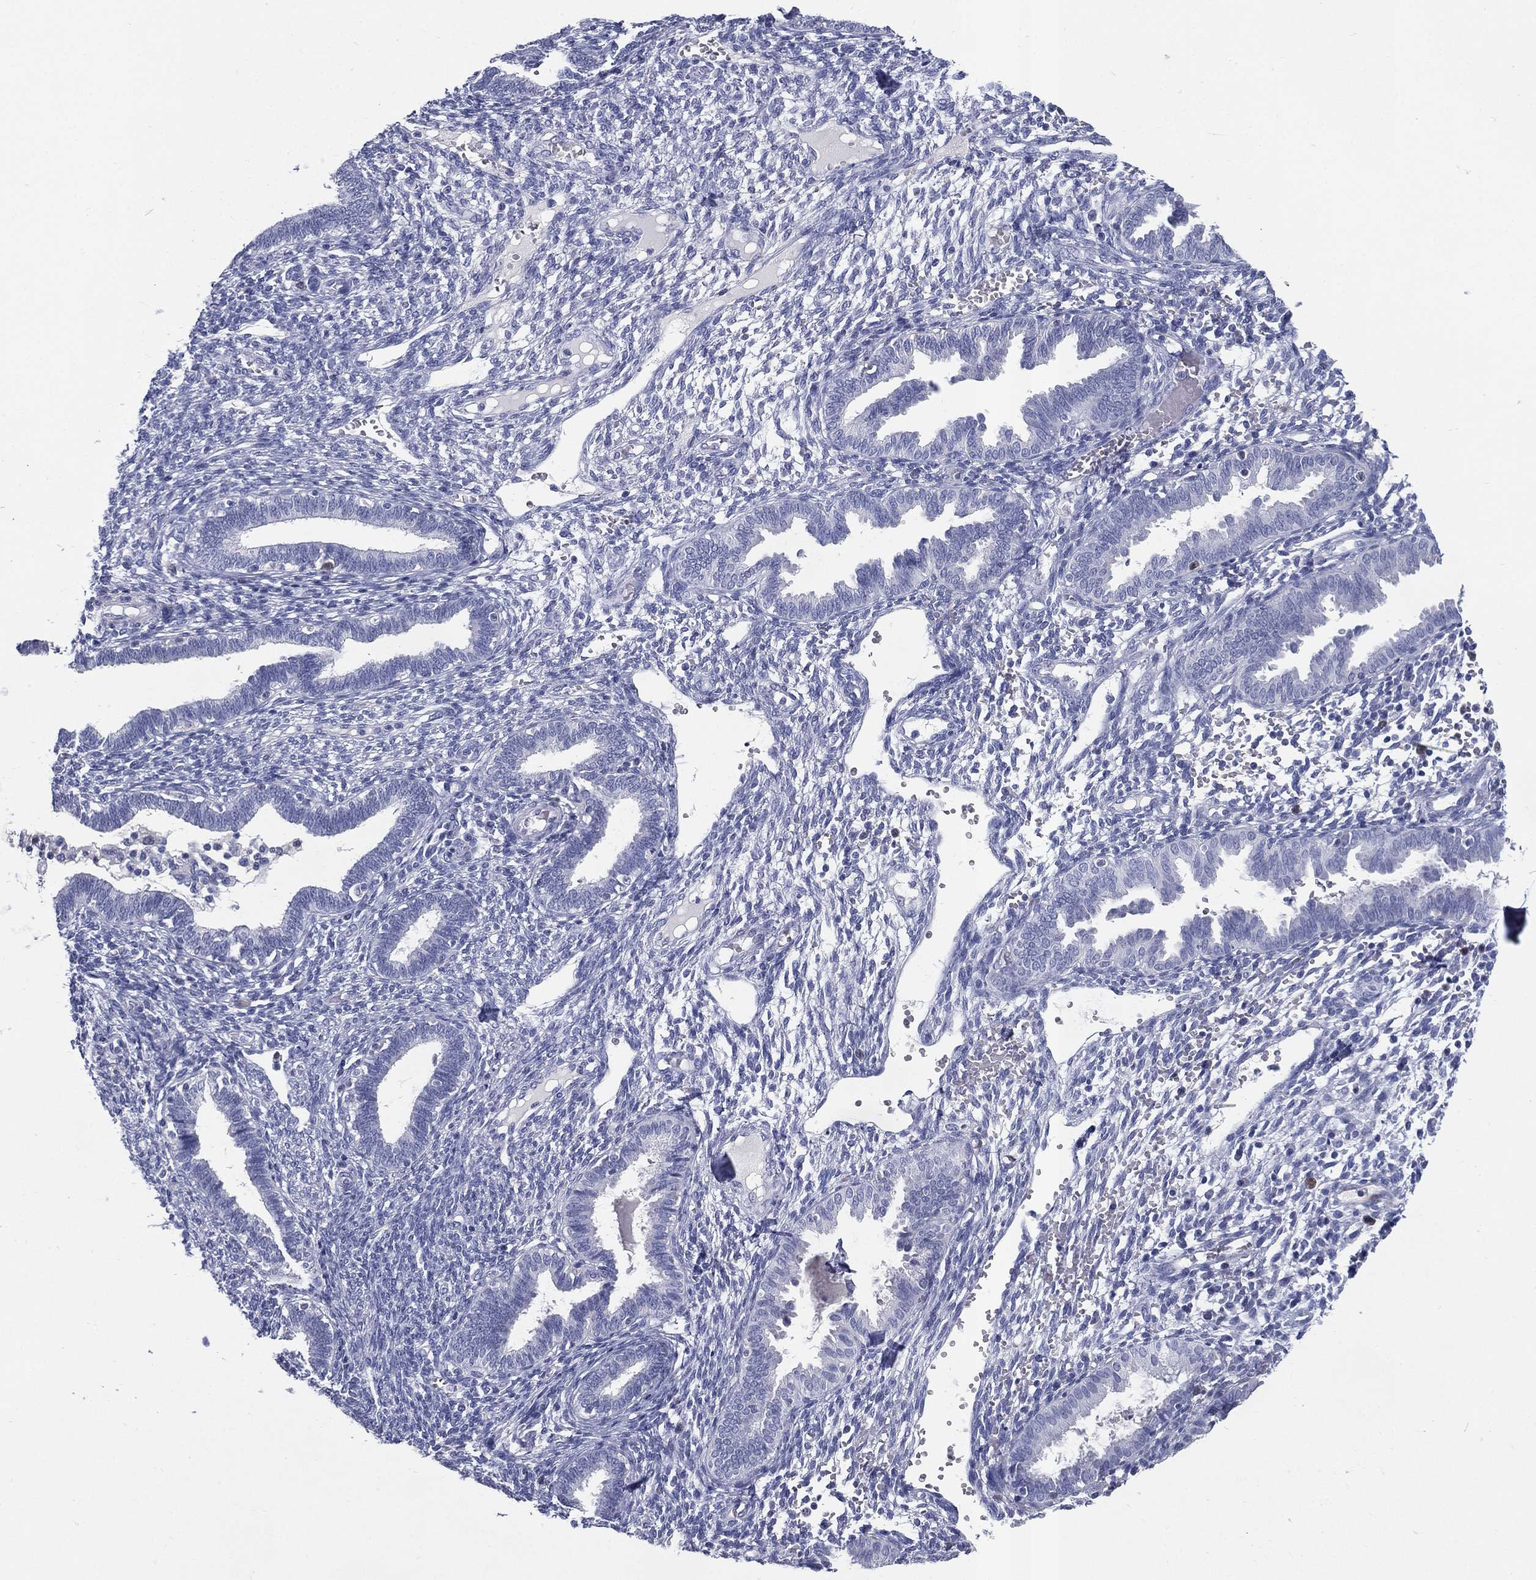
{"staining": {"intensity": "negative", "quantity": "none", "location": "none"}, "tissue": "endometrium", "cell_type": "Cells in endometrial stroma", "image_type": "normal", "snomed": [{"axis": "morphology", "description": "Normal tissue, NOS"}, {"axis": "topography", "description": "Endometrium"}], "caption": "Immunohistochemical staining of normal human endometrium displays no significant positivity in cells in endometrial stroma. (Brightfield microscopy of DAB (3,3'-diaminobenzidine) immunohistochemistry (IHC) at high magnification).", "gene": "KIF2C", "patient": {"sex": "female", "age": 42}}